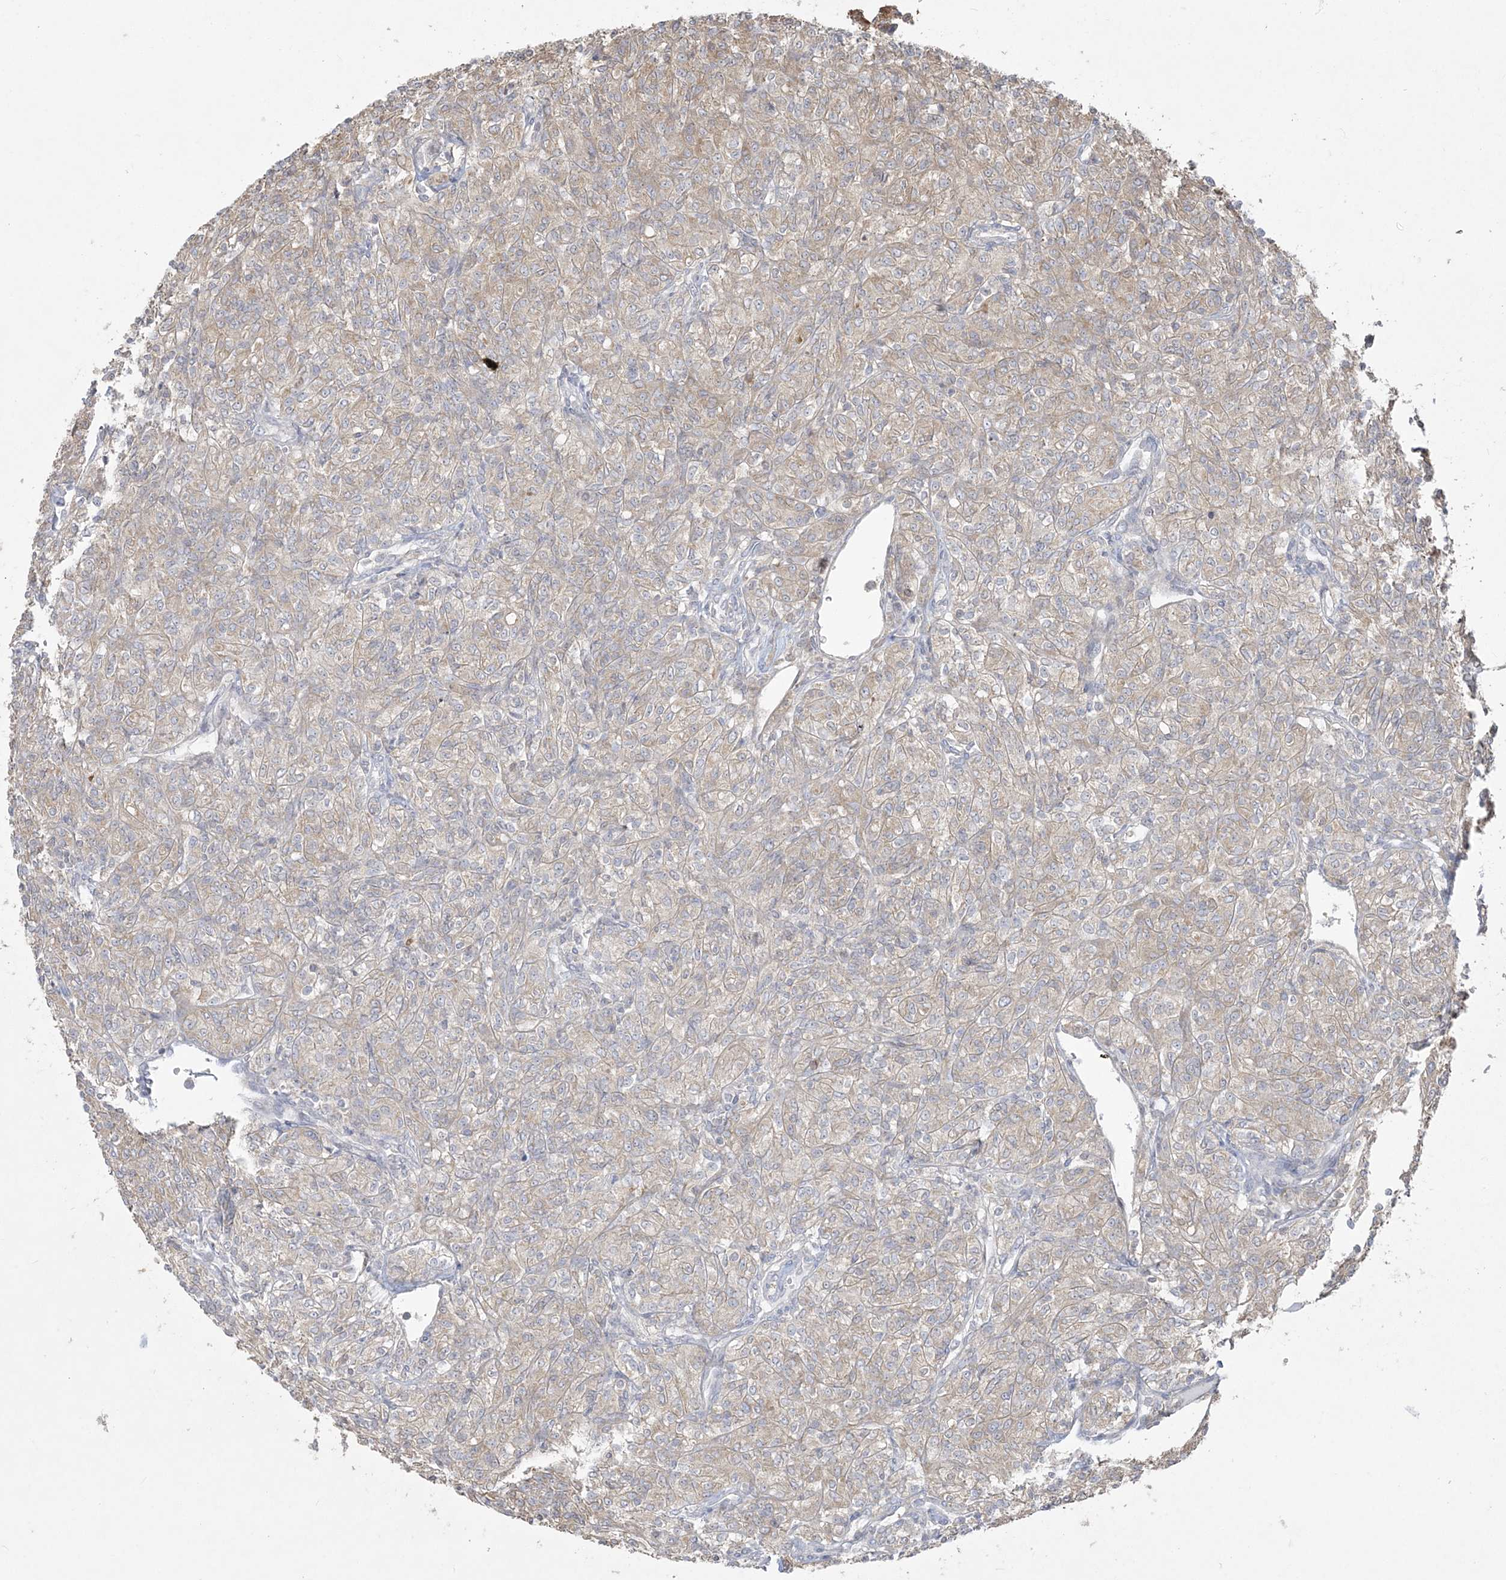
{"staining": {"intensity": "weak", "quantity": "25%-75%", "location": "cytoplasmic/membranous"}, "tissue": "renal cancer", "cell_type": "Tumor cells", "image_type": "cancer", "snomed": [{"axis": "morphology", "description": "Adenocarcinoma, NOS"}, {"axis": "topography", "description": "Kidney"}], "caption": "DAB immunohistochemical staining of human adenocarcinoma (renal) demonstrates weak cytoplasmic/membranous protein staining in about 25%-75% of tumor cells. The staining is performed using DAB (3,3'-diaminobenzidine) brown chromogen to label protein expression. The nuclei are counter-stained blue using hematoxylin.", "gene": "ZC3H6", "patient": {"sex": "male", "age": 77}}